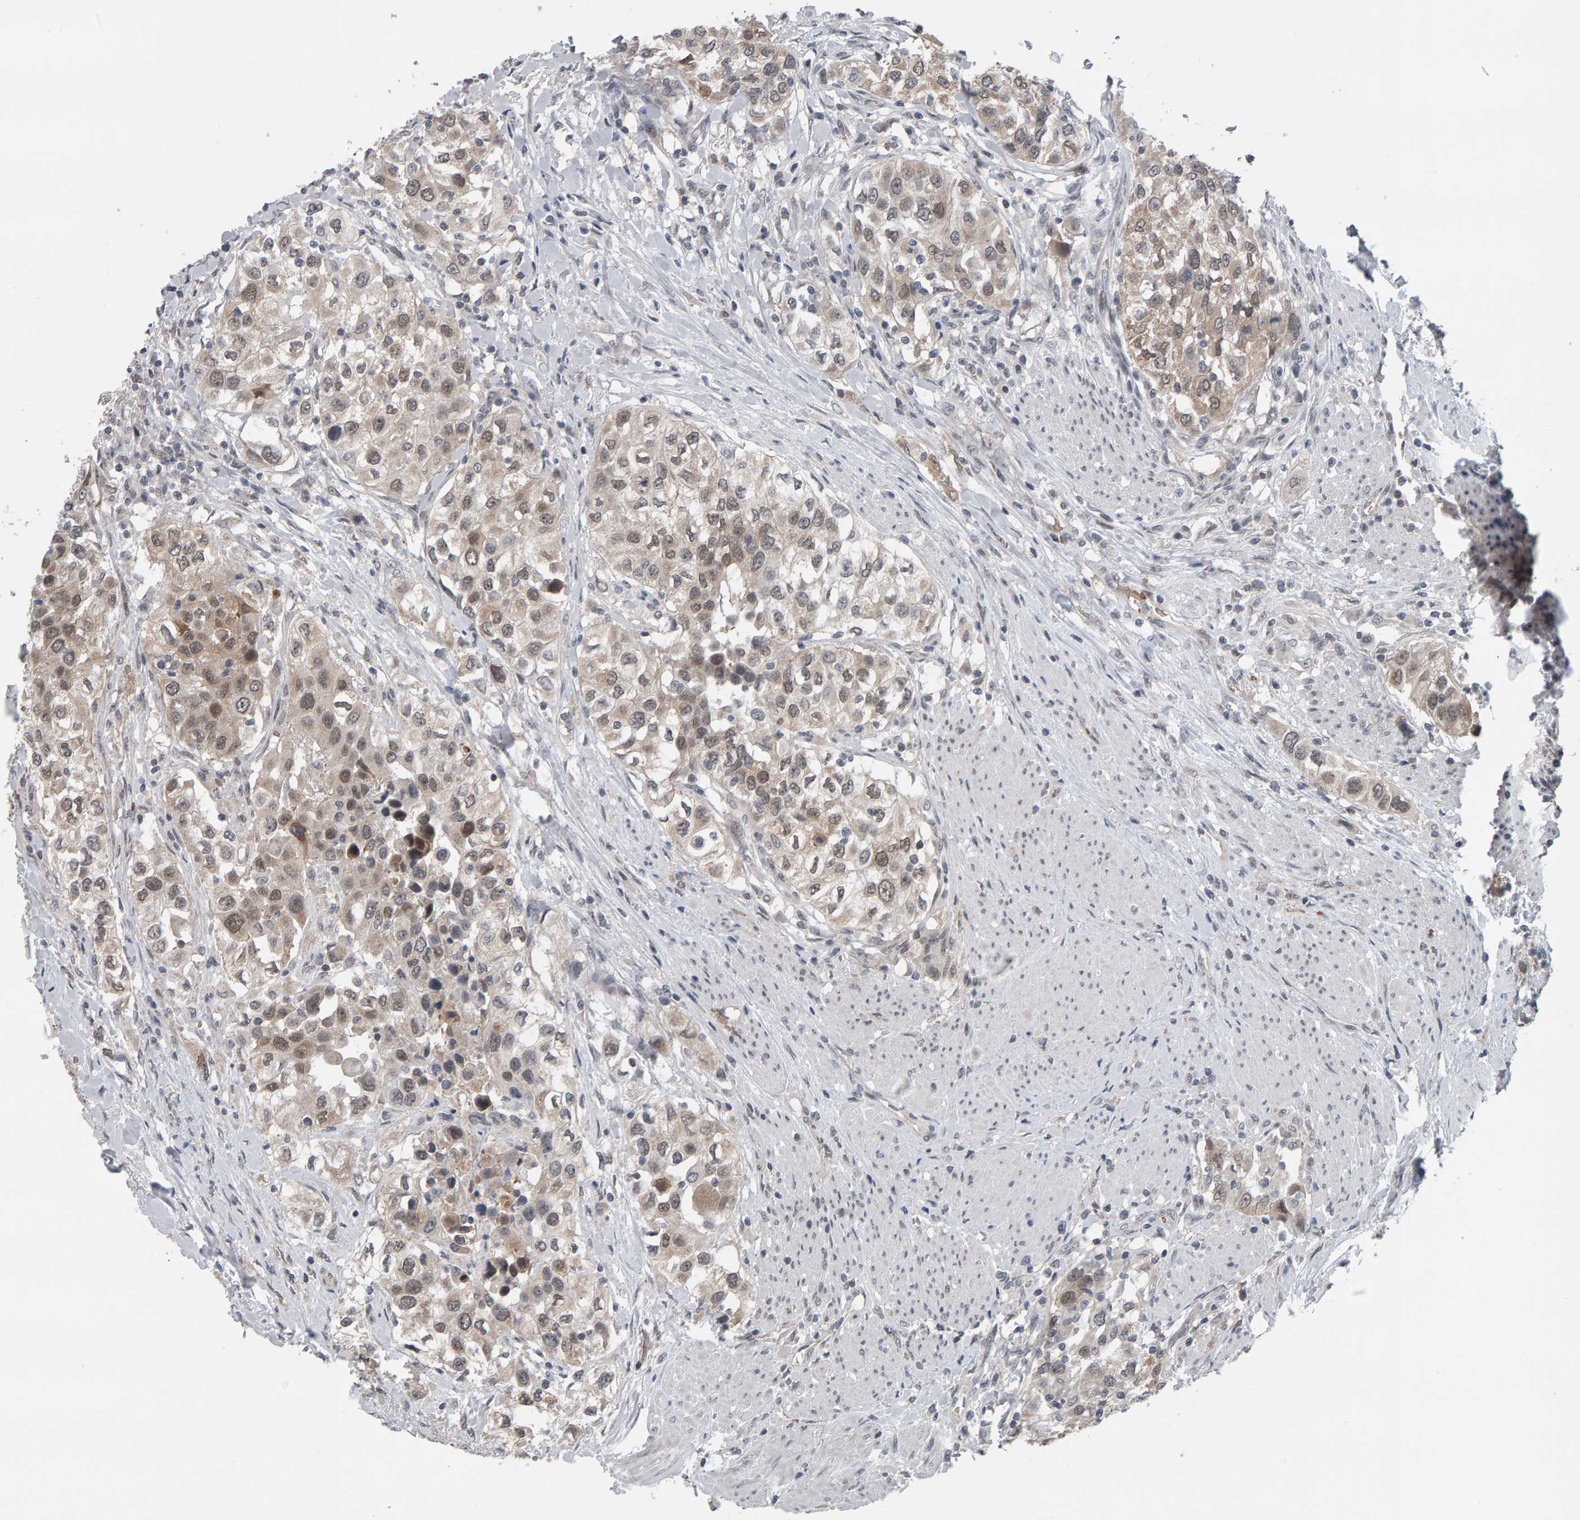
{"staining": {"intensity": "weak", "quantity": ">75%", "location": "cytoplasmic/membranous,nuclear"}, "tissue": "urothelial cancer", "cell_type": "Tumor cells", "image_type": "cancer", "snomed": [{"axis": "morphology", "description": "Urothelial carcinoma, High grade"}, {"axis": "topography", "description": "Urinary bladder"}], "caption": "Urothelial carcinoma (high-grade) stained with DAB (3,3'-diaminobenzidine) IHC reveals low levels of weak cytoplasmic/membranous and nuclear positivity in approximately >75% of tumor cells. (DAB IHC with brightfield microscopy, high magnification).", "gene": "COASY", "patient": {"sex": "female", "age": 80}}